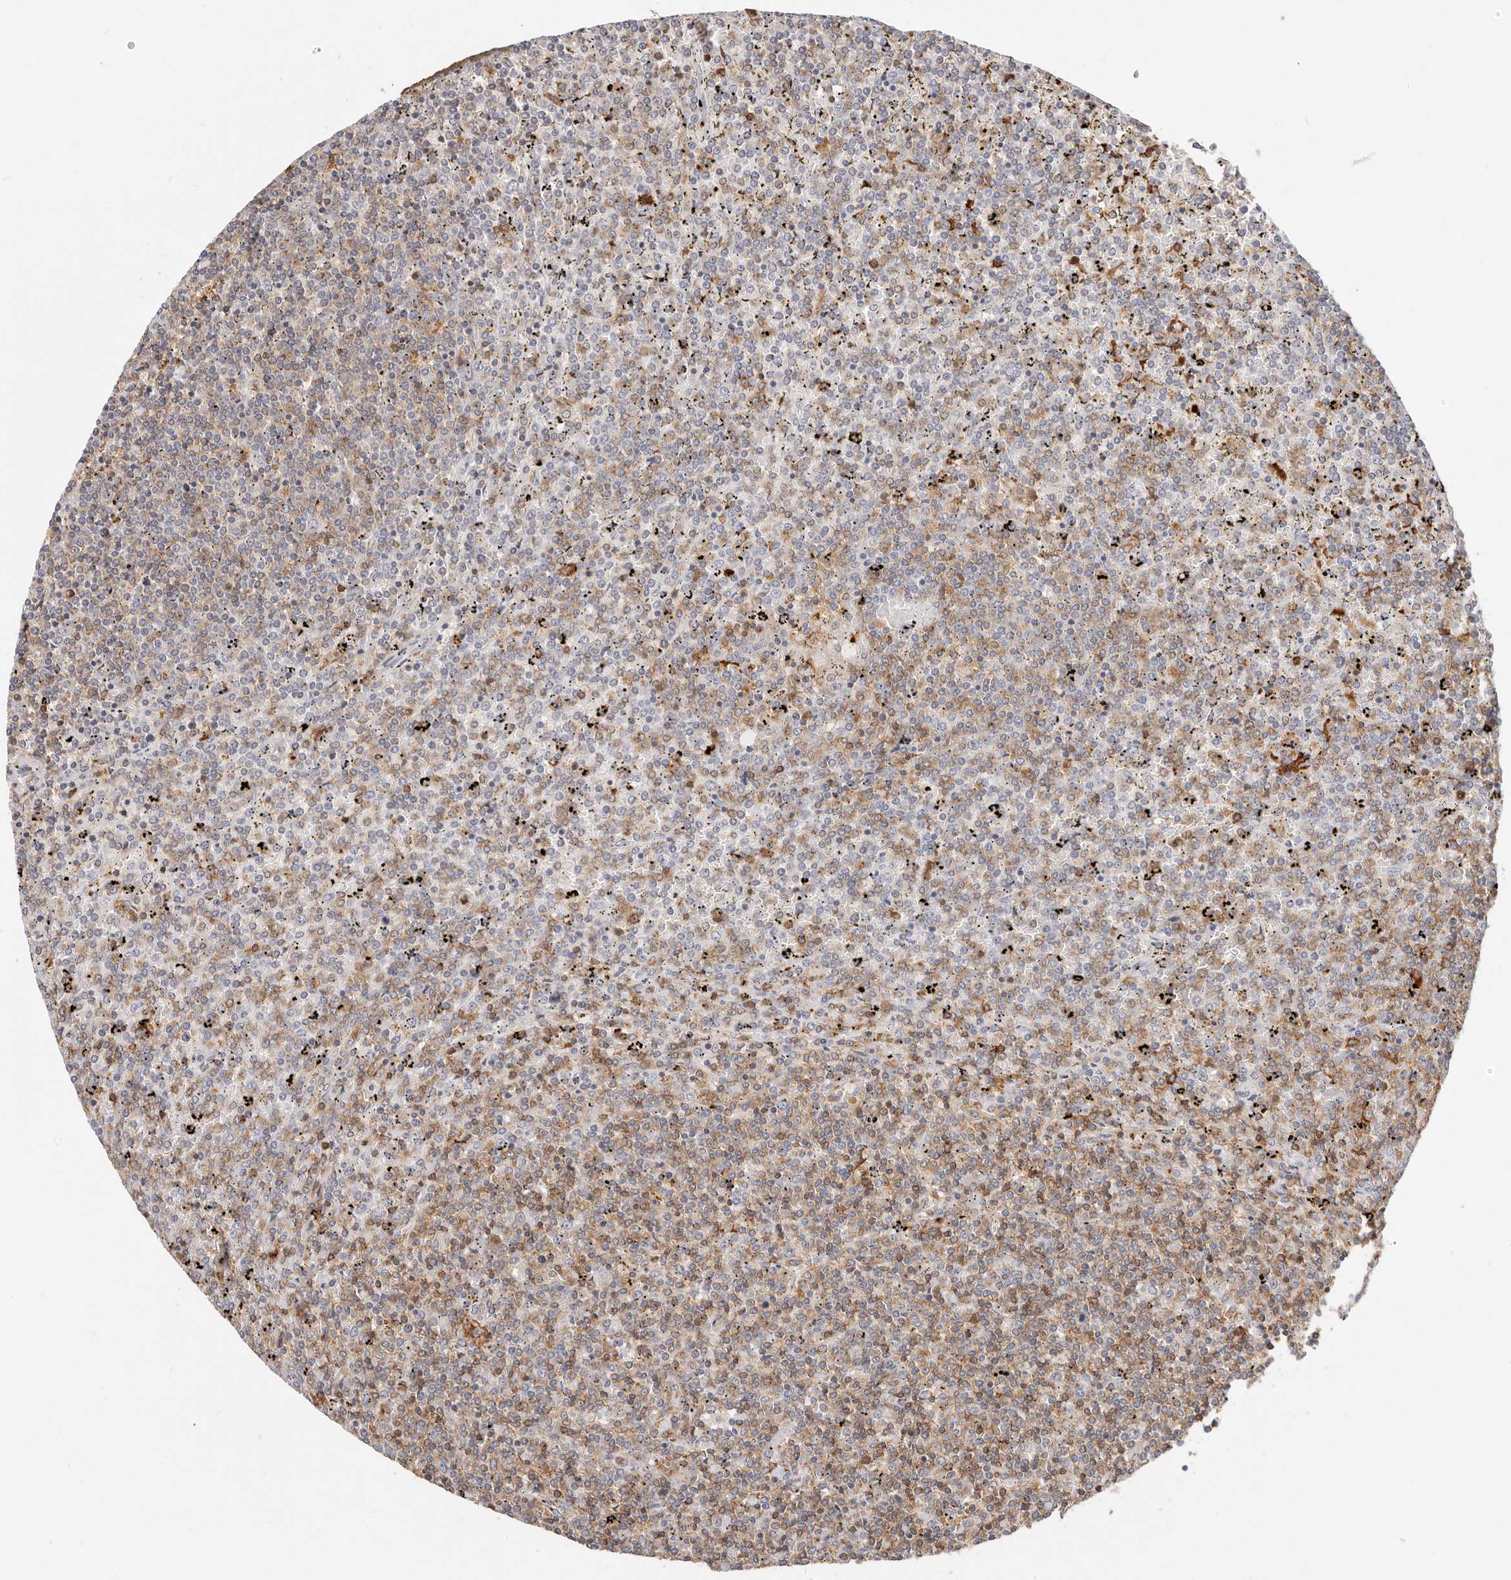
{"staining": {"intensity": "moderate", "quantity": "25%-75%", "location": "cytoplasmic/membranous"}, "tissue": "lymphoma", "cell_type": "Tumor cells", "image_type": "cancer", "snomed": [{"axis": "morphology", "description": "Malignant lymphoma, non-Hodgkin's type, Low grade"}, {"axis": "topography", "description": "Spleen"}], "caption": "Moderate cytoplasmic/membranous positivity is seen in approximately 25%-75% of tumor cells in malignant lymphoma, non-Hodgkin's type (low-grade).", "gene": "TMEM63B", "patient": {"sex": "female", "age": 19}}